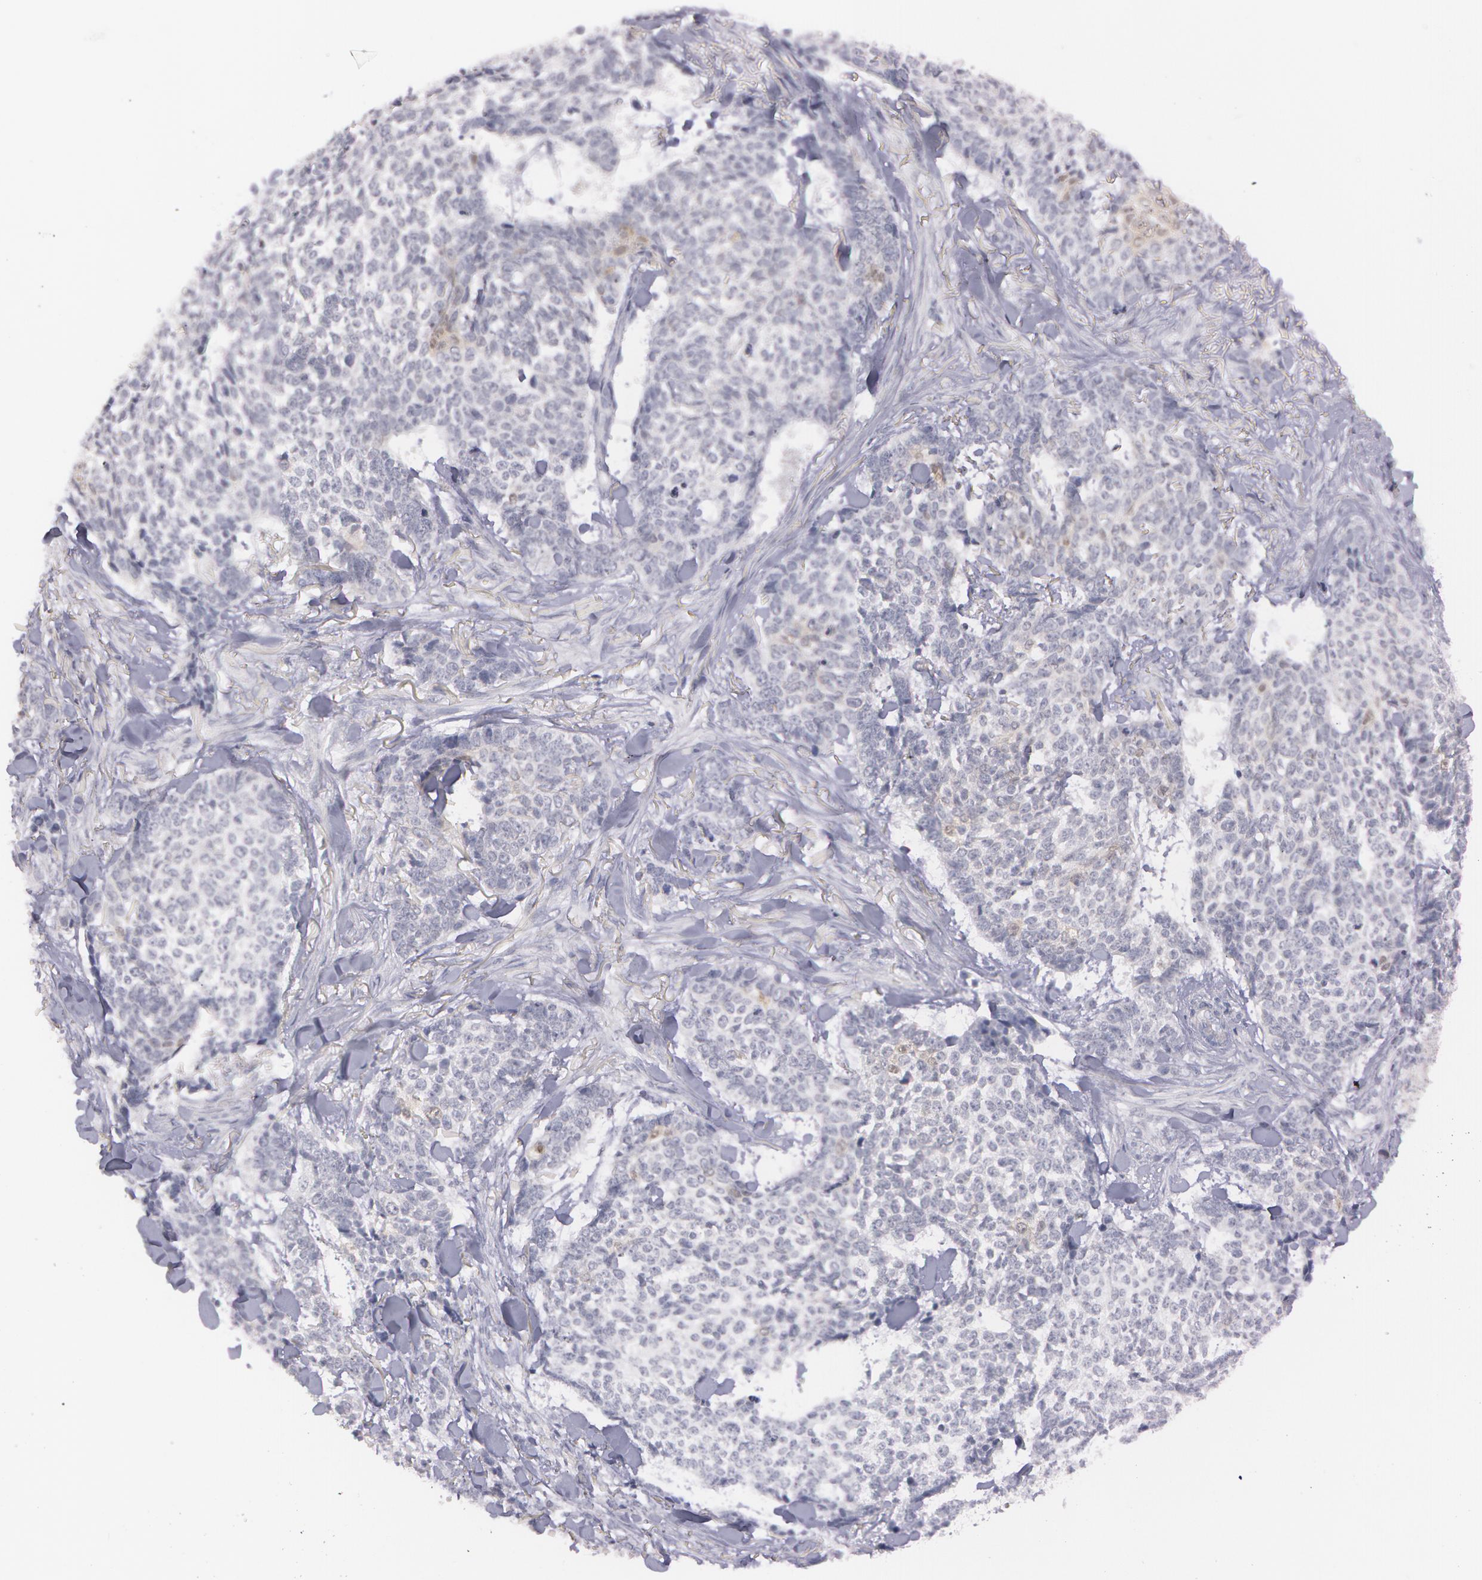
{"staining": {"intensity": "negative", "quantity": "none", "location": "none"}, "tissue": "skin cancer", "cell_type": "Tumor cells", "image_type": "cancer", "snomed": [{"axis": "morphology", "description": "Basal cell carcinoma"}, {"axis": "topography", "description": "Skin"}], "caption": "Tumor cells are negative for protein expression in human skin cancer (basal cell carcinoma). Brightfield microscopy of IHC stained with DAB (brown) and hematoxylin (blue), captured at high magnification.", "gene": "IL1RN", "patient": {"sex": "female", "age": 89}}